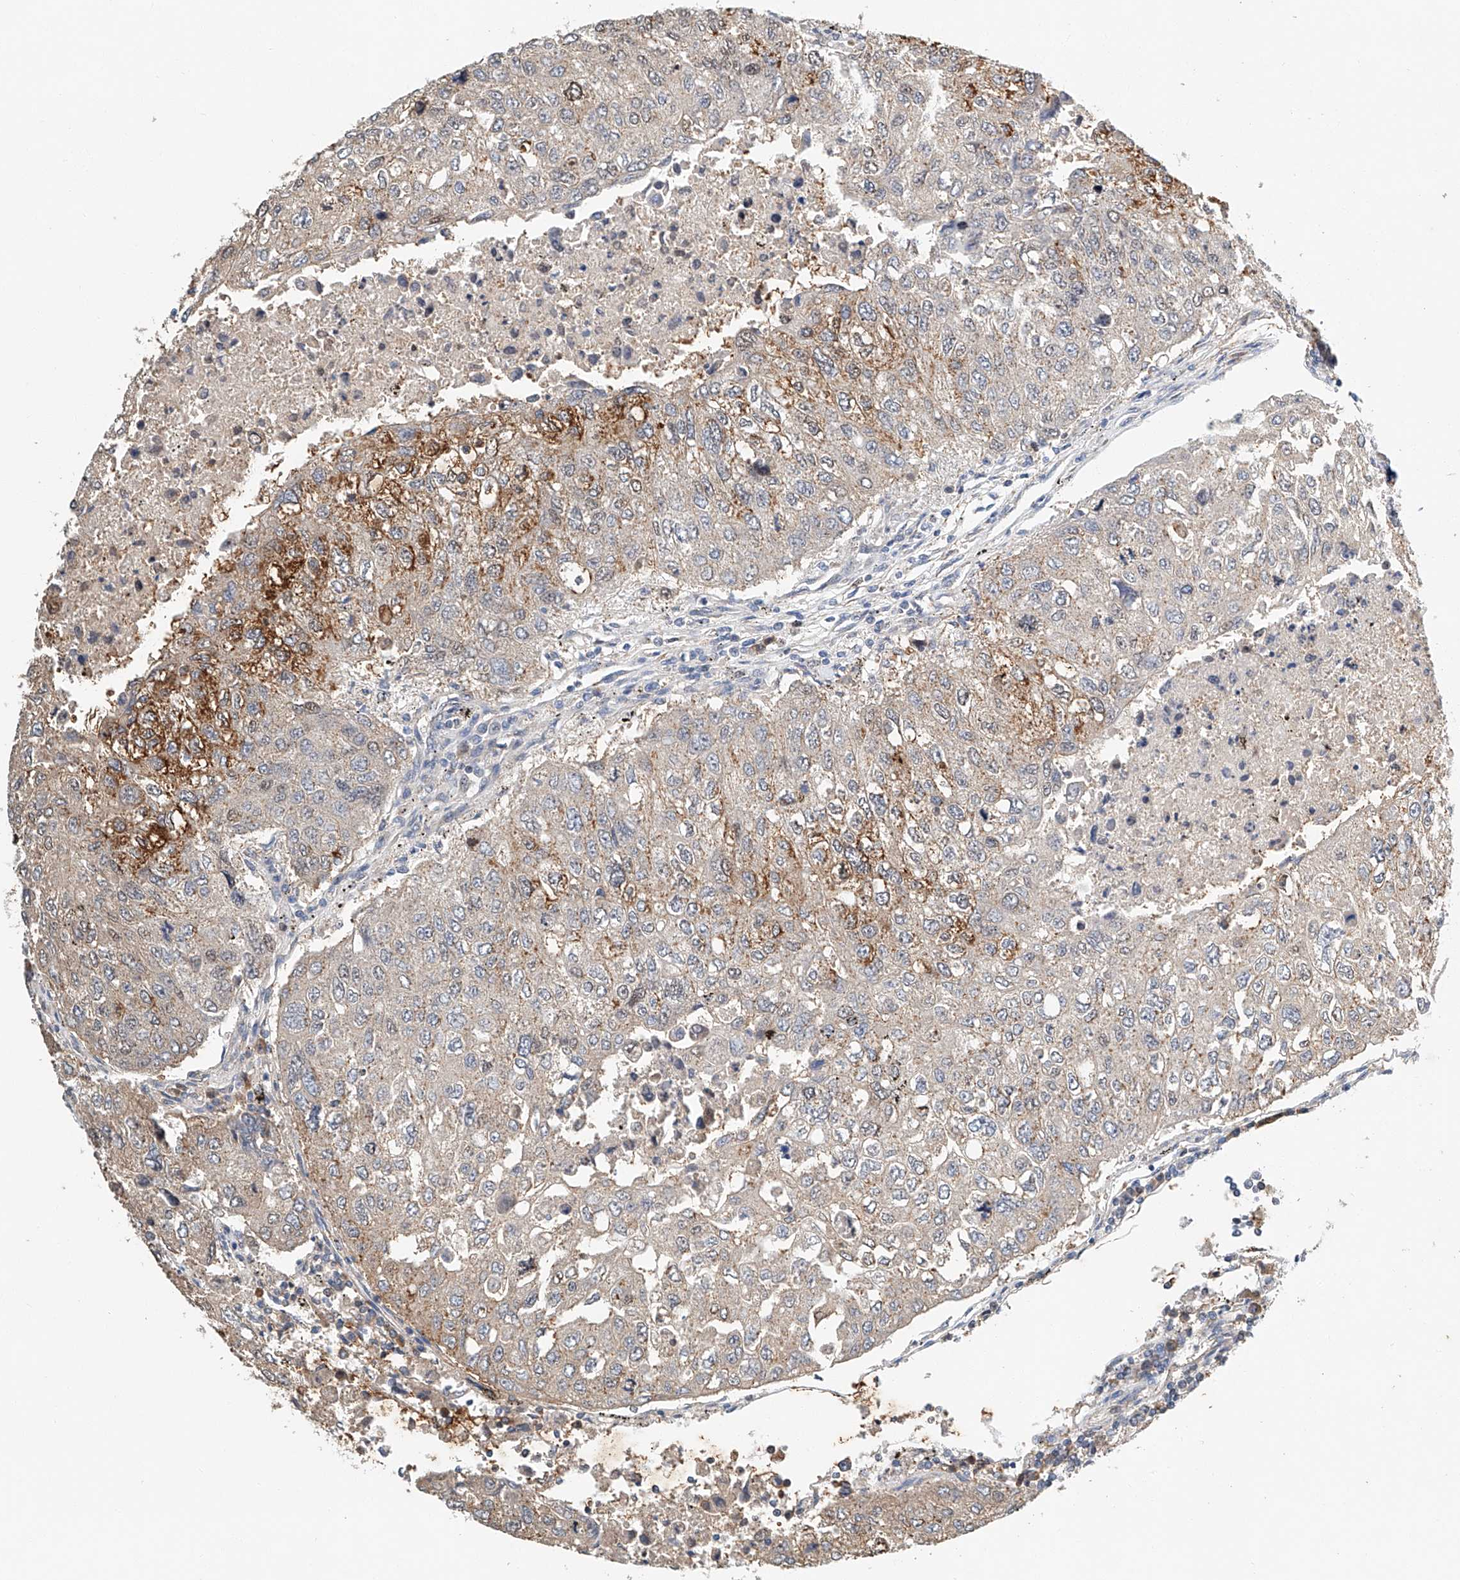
{"staining": {"intensity": "moderate", "quantity": "<25%", "location": "cytoplasmic/membranous"}, "tissue": "urothelial cancer", "cell_type": "Tumor cells", "image_type": "cancer", "snomed": [{"axis": "morphology", "description": "Urothelial carcinoma, High grade"}, {"axis": "topography", "description": "Lymph node"}, {"axis": "topography", "description": "Urinary bladder"}], "caption": "There is low levels of moderate cytoplasmic/membranous expression in tumor cells of urothelial cancer, as demonstrated by immunohistochemical staining (brown color).", "gene": "CTDP1", "patient": {"sex": "male", "age": 51}}